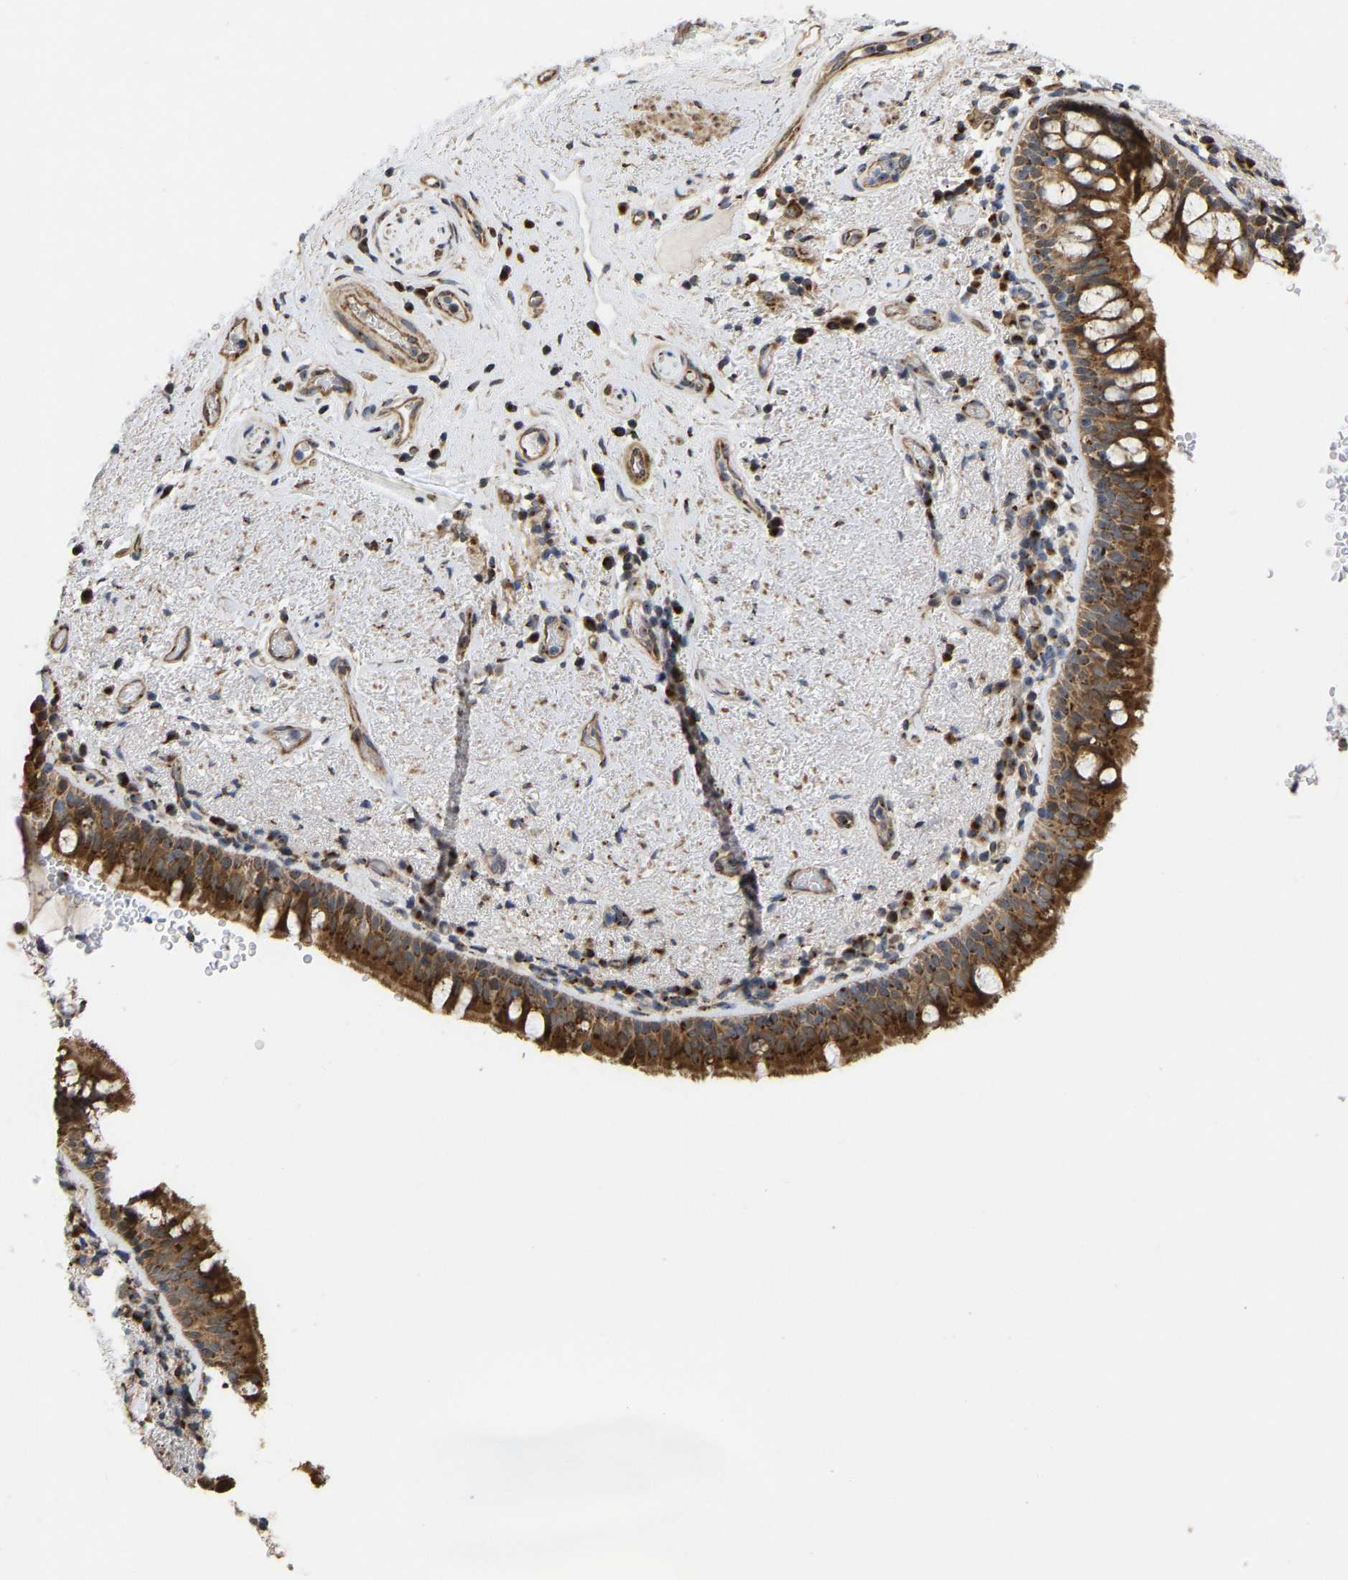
{"staining": {"intensity": "strong", "quantity": ">75%", "location": "cytoplasmic/membranous"}, "tissue": "bronchus", "cell_type": "Respiratory epithelial cells", "image_type": "normal", "snomed": [{"axis": "morphology", "description": "Normal tissue, NOS"}, {"axis": "morphology", "description": "Inflammation, NOS"}, {"axis": "topography", "description": "Cartilage tissue"}, {"axis": "topography", "description": "Bronchus"}], "caption": "DAB immunohistochemical staining of benign bronchus exhibits strong cytoplasmic/membranous protein expression in about >75% of respiratory epithelial cells. Nuclei are stained in blue.", "gene": "YIPF4", "patient": {"sex": "male", "age": 77}}